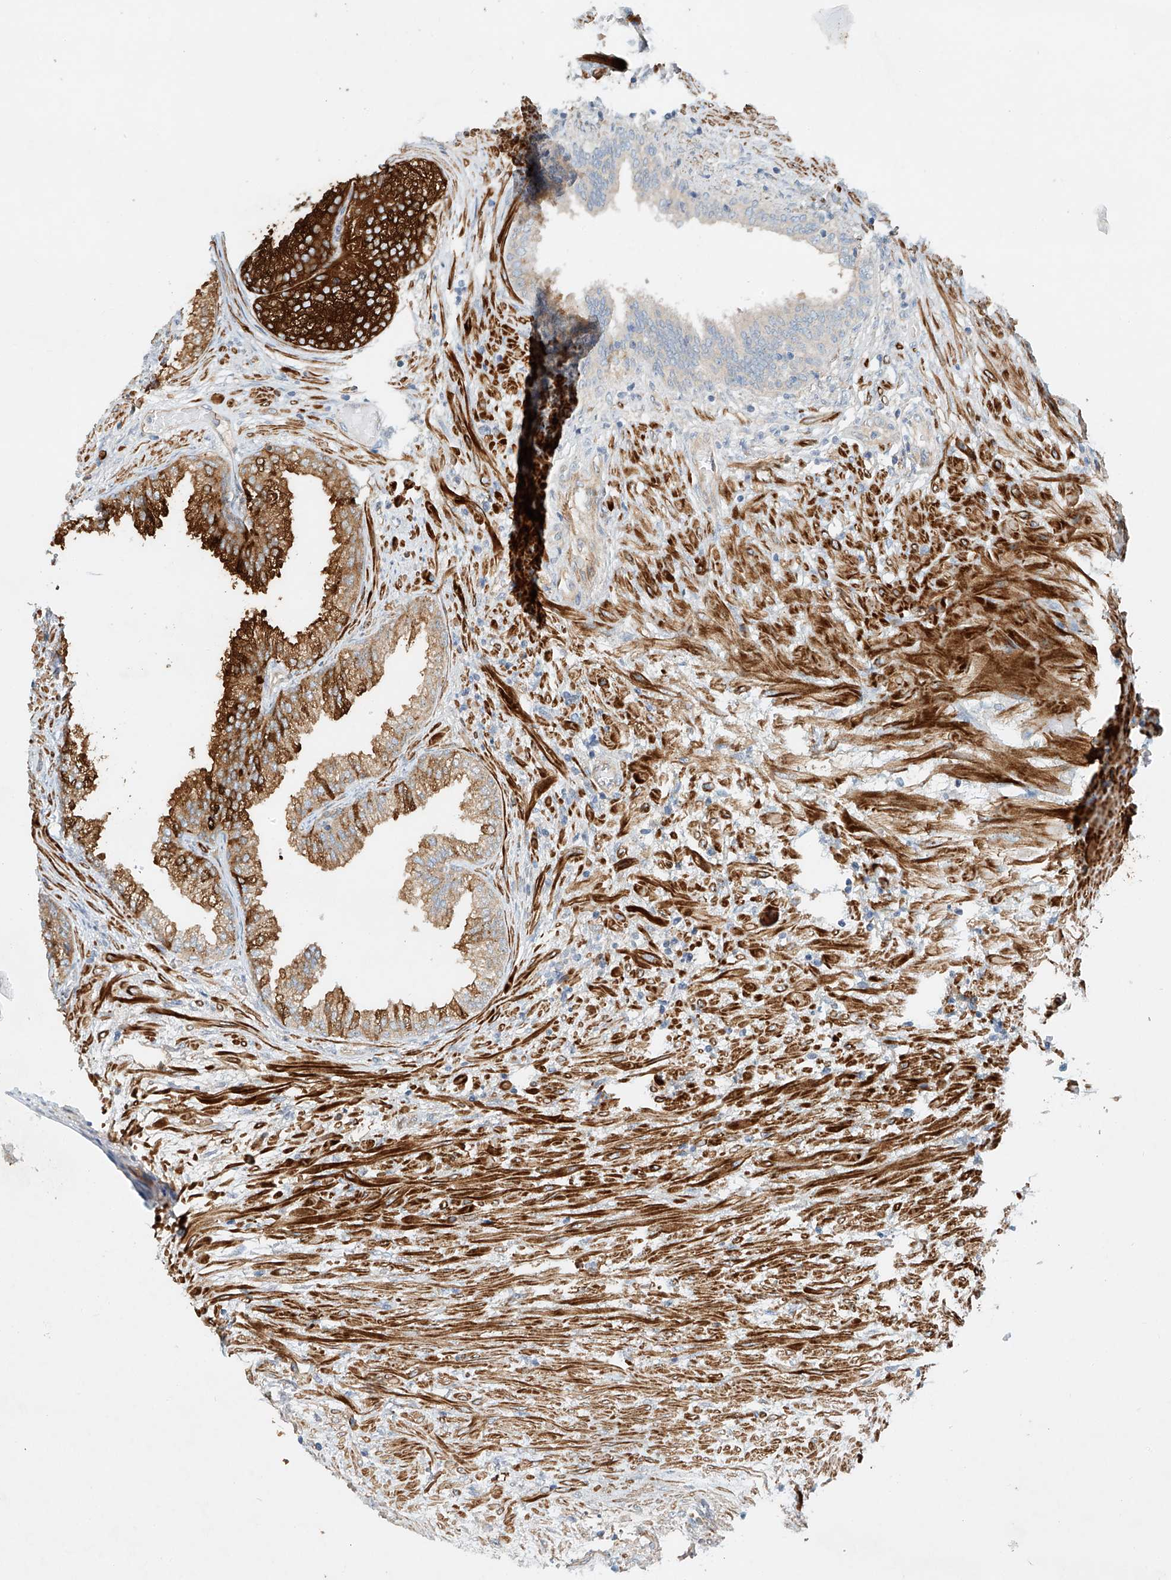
{"staining": {"intensity": "strong", "quantity": ">75%", "location": "cytoplasmic/membranous"}, "tissue": "prostate", "cell_type": "Glandular cells", "image_type": "normal", "snomed": [{"axis": "morphology", "description": "Normal tissue, NOS"}, {"axis": "topography", "description": "Prostate"}], "caption": "Protein staining exhibits strong cytoplasmic/membranous positivity in approximately >75% of glandular cells in benign prostate.", "gene": "ENSG00000266202", "patient": {"sex": "male", "age": 76}}